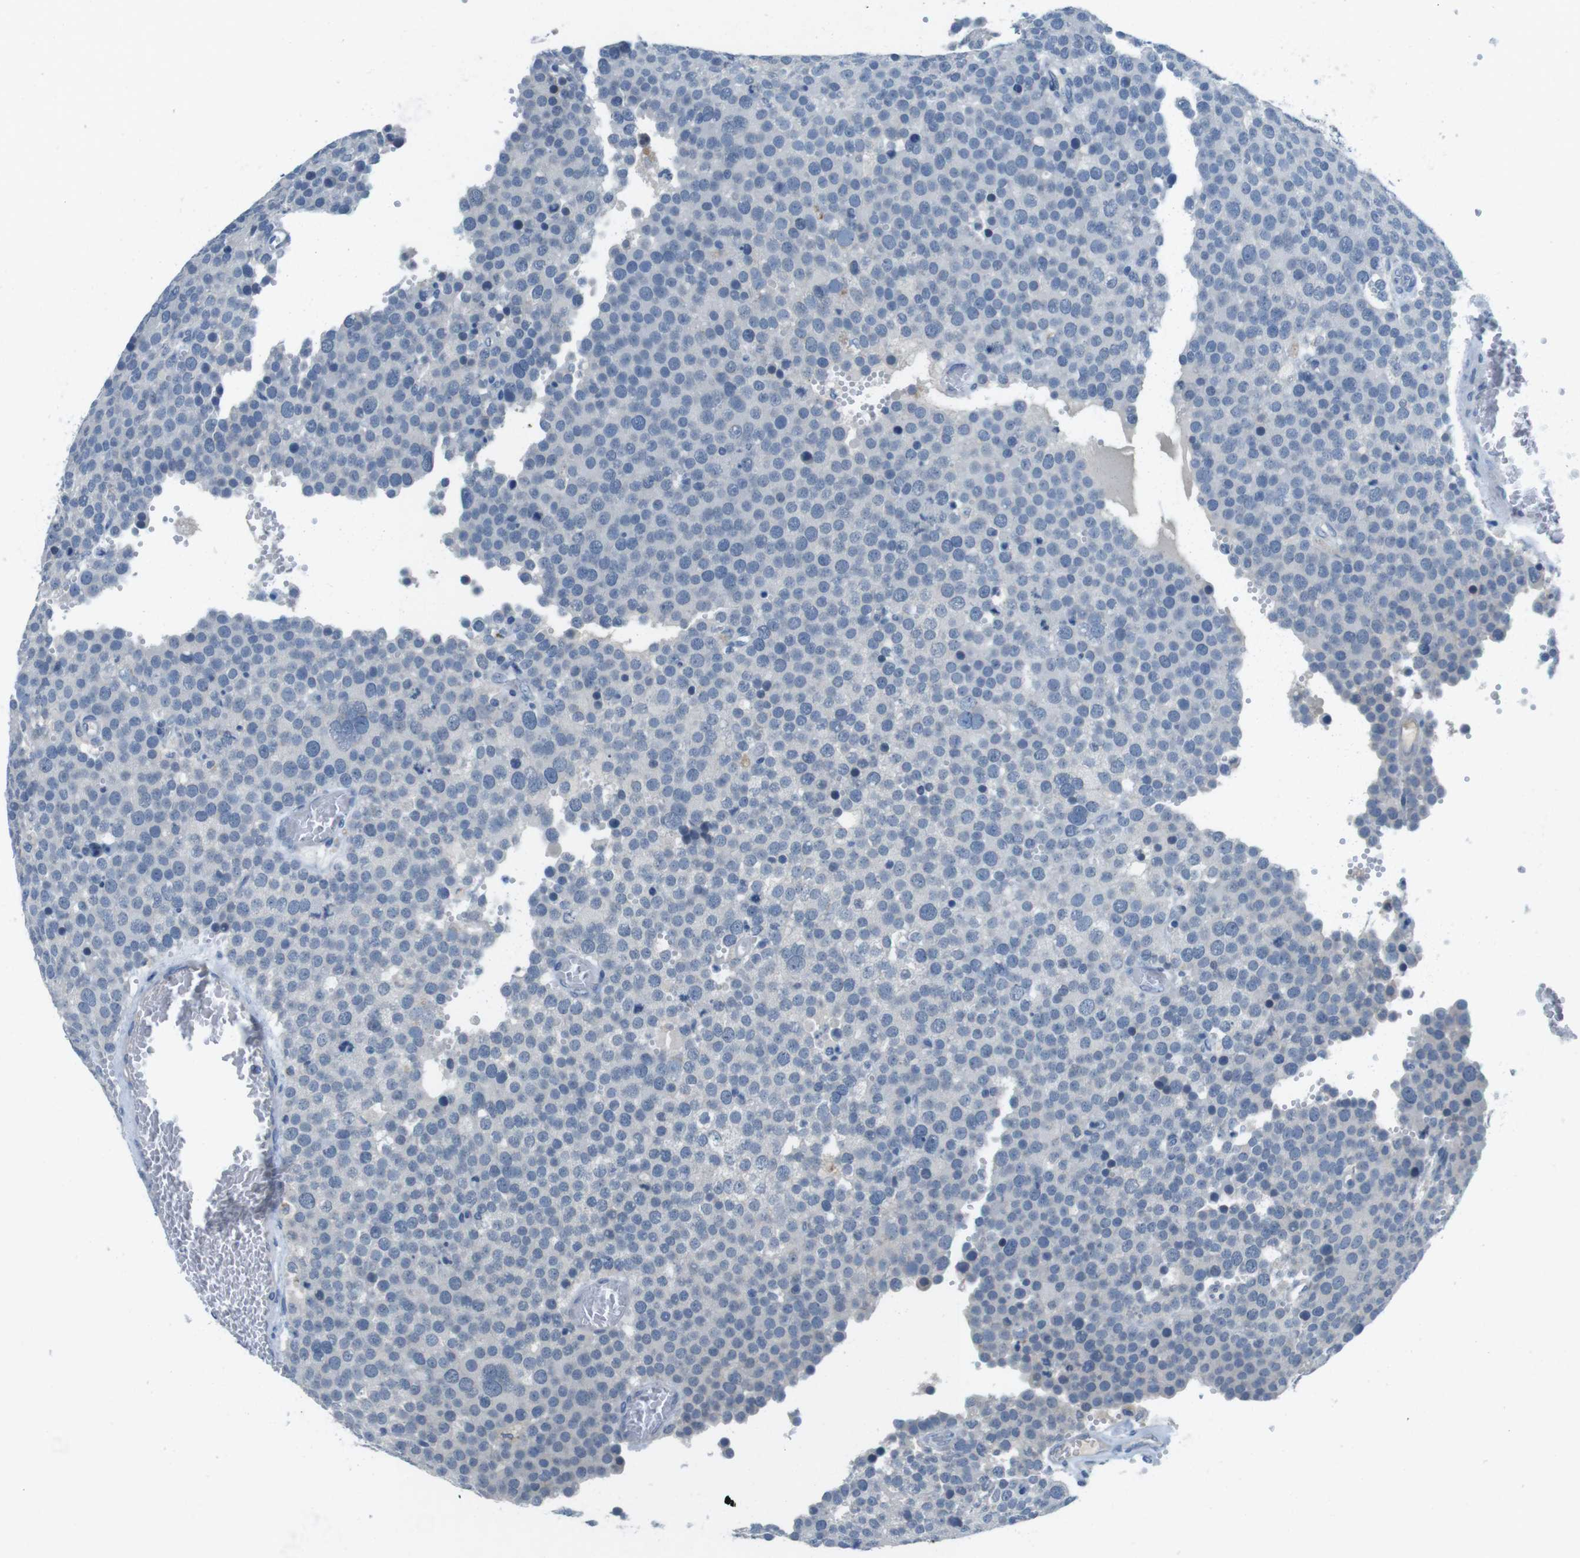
{"staining": {"intensity": "negative", "quantity": "none", "location": "none"}, "tissue": "testis cancer", "cell_type": "Tumor cells", "image_type": "cancer", "snomed": [{"axis": "morphology", "description": "Normal tissue, NOS"}, {"axis": "morphology", "description": "Seminoma, NOS"}, {"axis": "topography", "description": "Testis"}], "caption": "Tumor cells show no significant expression in testis seminoma.", "gene": "SLC35A3", "patient": {"sex": "male", "age": 71}}